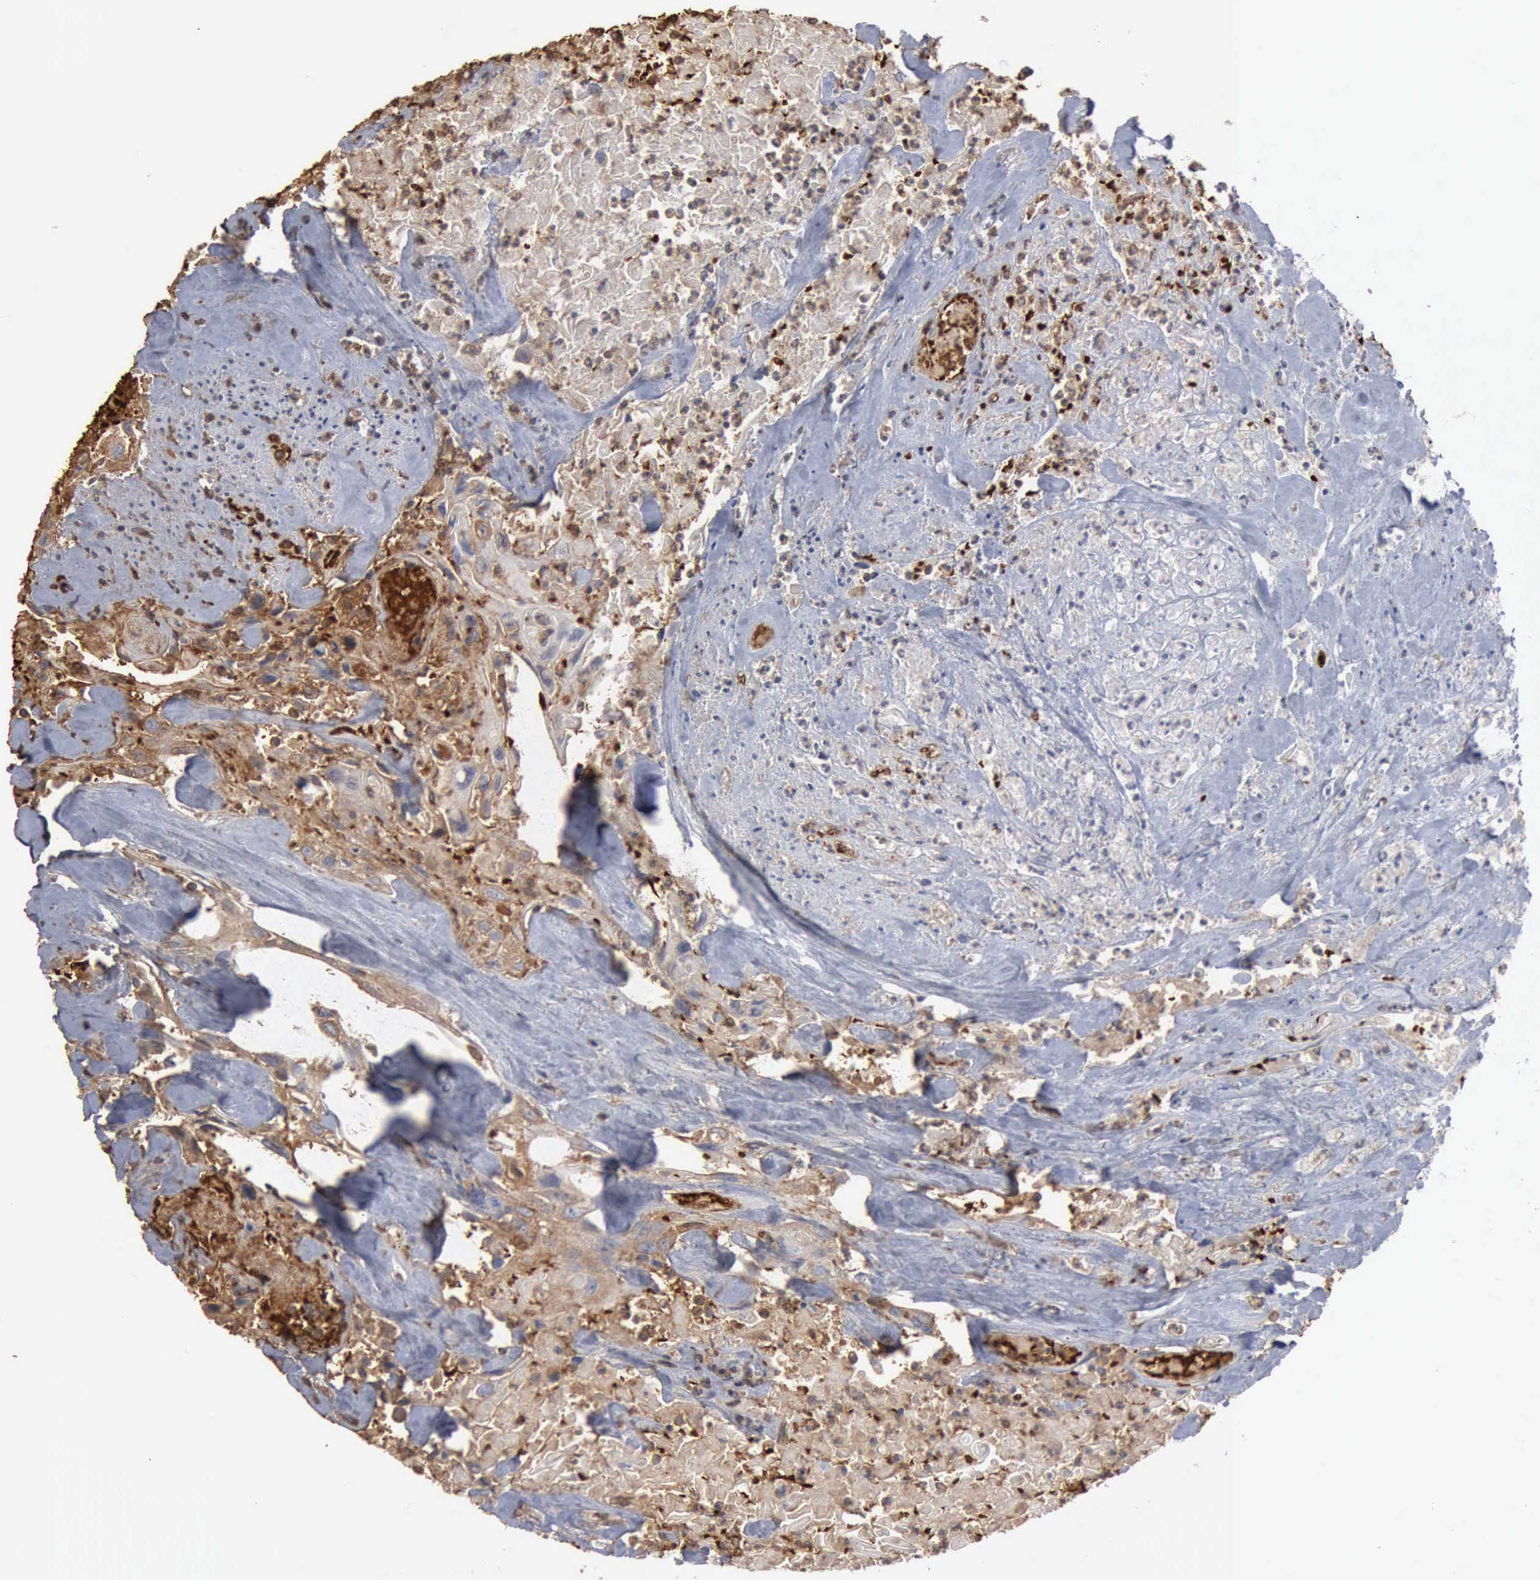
{"staining": {"intensity": "weak", "quantity": "25%-75%", "location": "cytoplasmic/membranous"}, "tissue": "urothelial cancer", "cell_type": "Tumor cells", "image_type": "cancer", "snomed": [{"axis": "morphology", "description": "Urothelial carcinoma, High grade"}, {"axis": "topography", "description": "Urinary bladder"}], "caption": "A histopathology image of urothelial cancer stained for a protein displays weak cytoplasmic/membranous brown staining in tumor cells.", "gene": "TGFB1", "patient": {"sex": "female", "age": 84}}